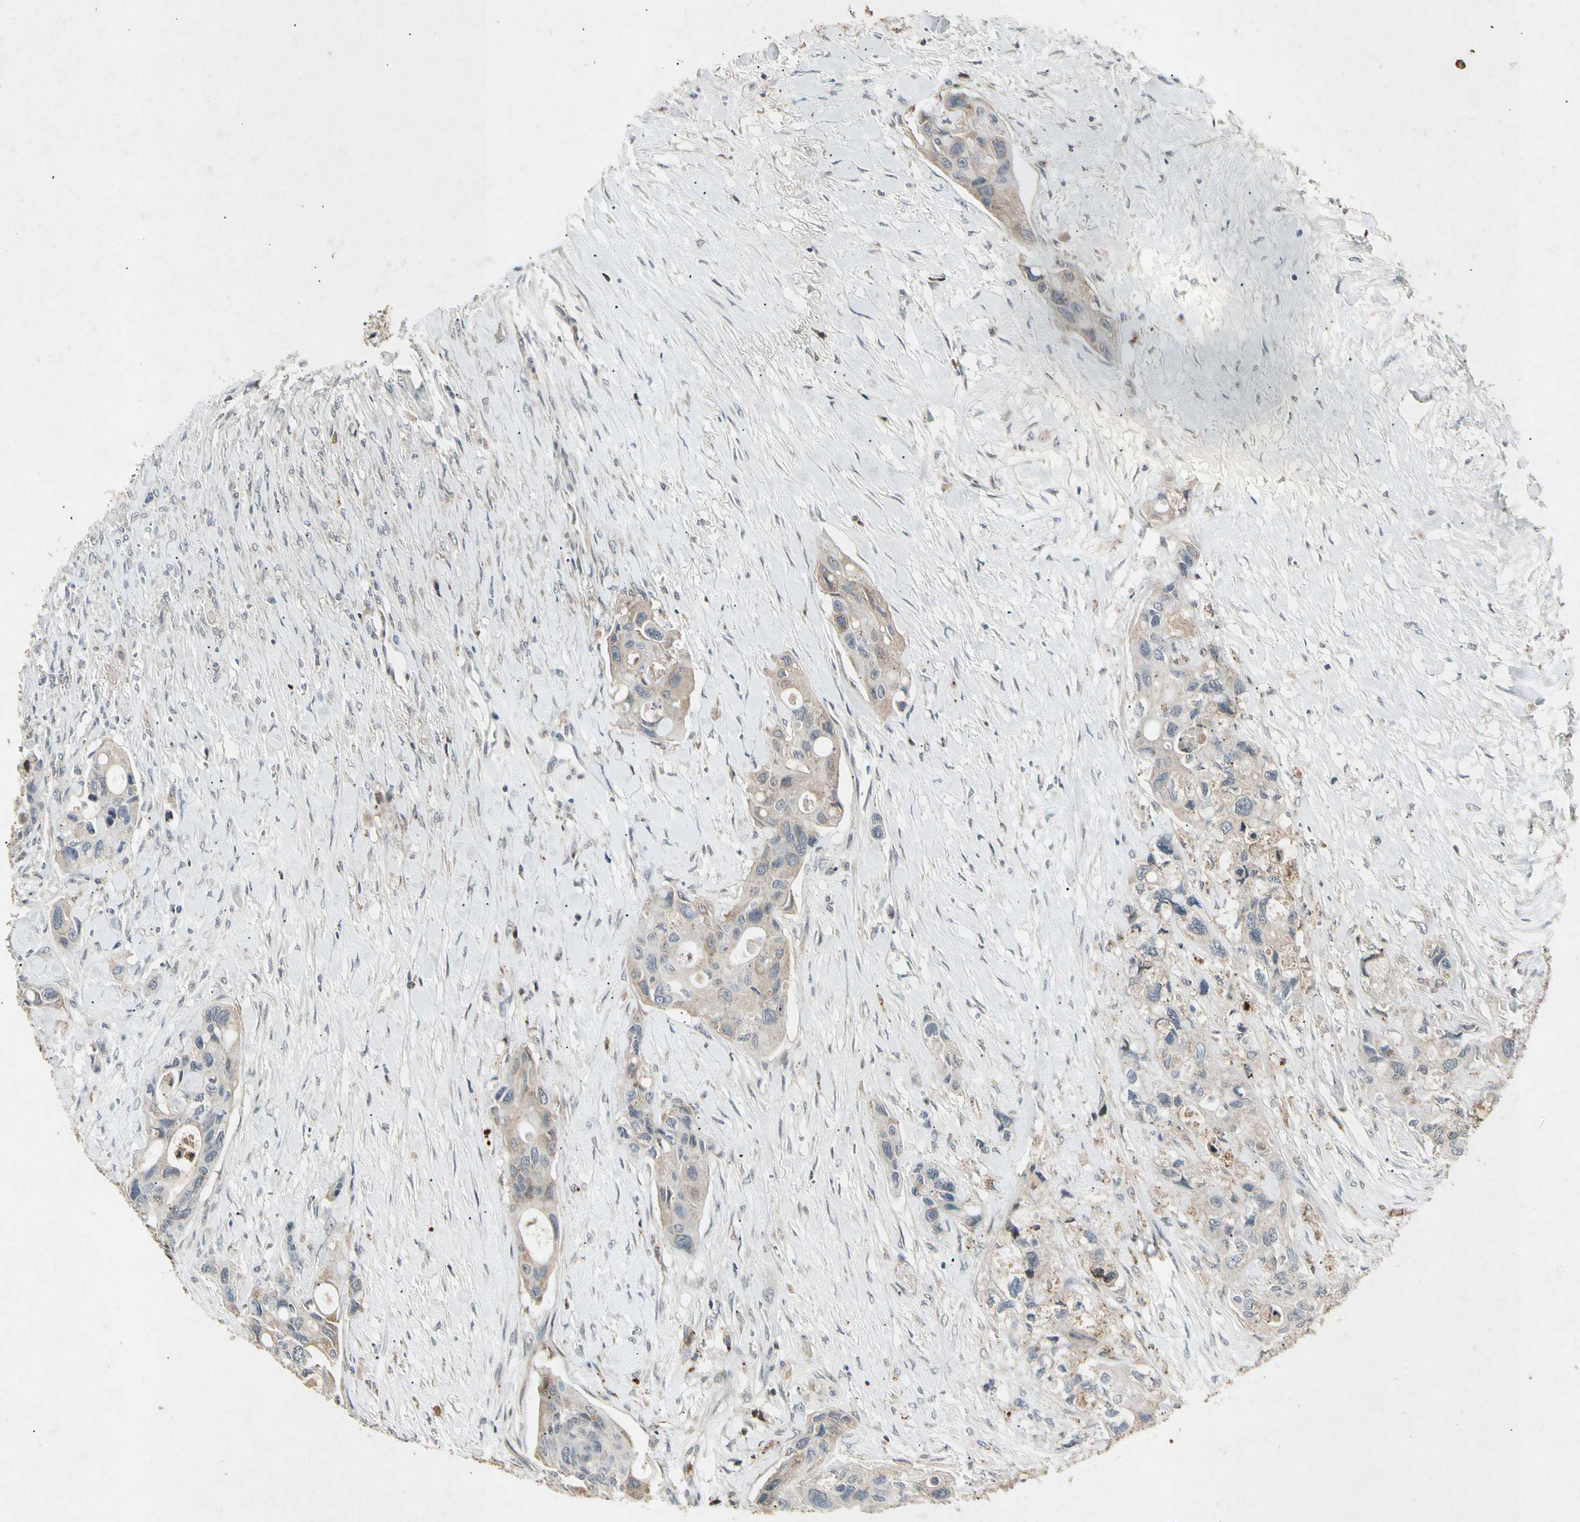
{"staining": {"intensity": "weak", "quantity": "25%-75%", "location": "cytoplasmic/membranous"}, "tissue": "colorectal cancer", "cell_type": "Tumor cells", "image_type": "cancer", "snomed": [{"axis": "morphology", "description": "Adenocarcinoma, NOS"}, {"axis": "topography", "description": "Colon"}], "caption": "Colorectal cancer (adenocarcinoma) stained with a brown dye displays weak cytoplasmic/membranous positive positivity in about 25%-75% of tumor cells.", "gene": "CP", "patient": {"sex": "female", "age": 57}}